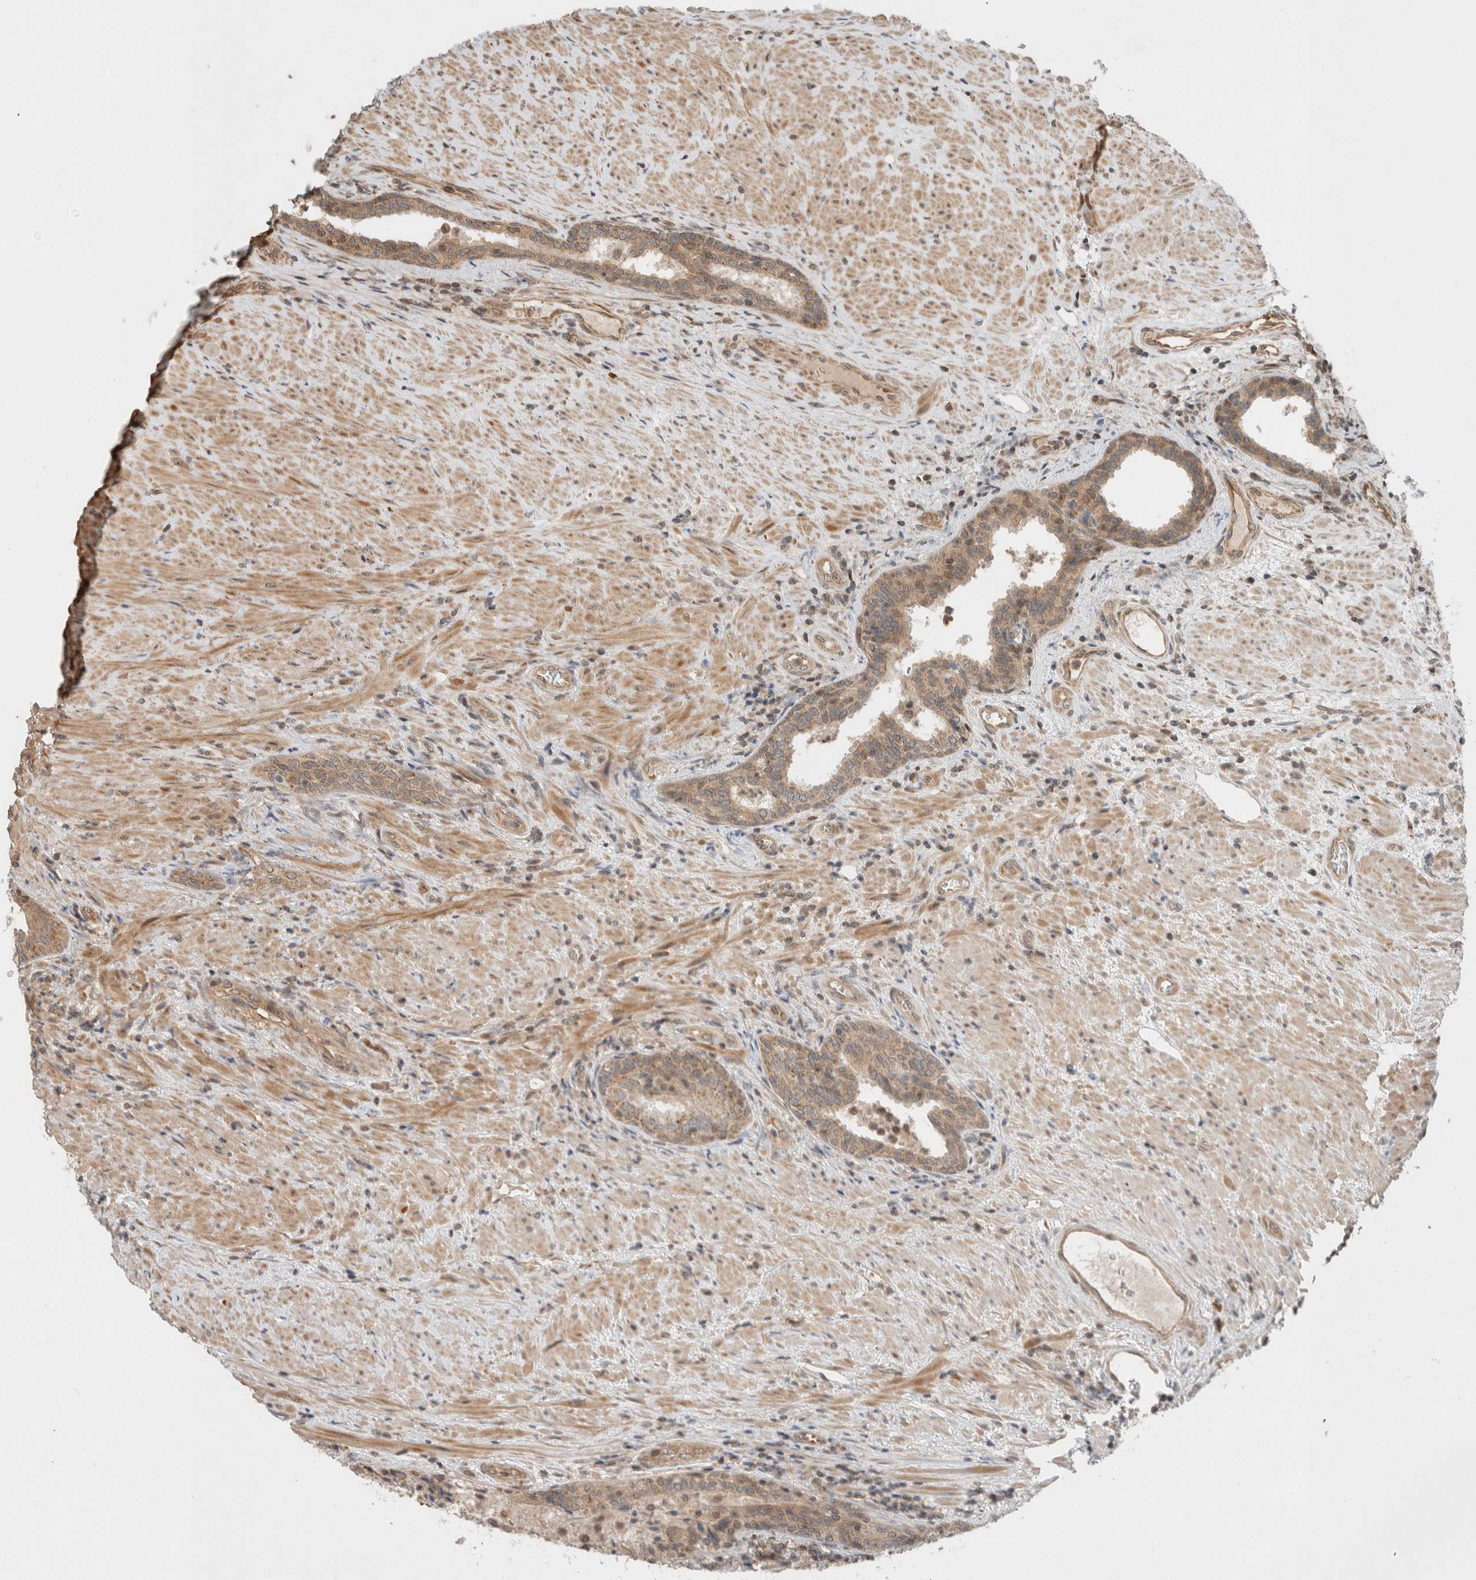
{"staining": {"intensity": "moderate", "quantity": ">75%", "location": "cytoplasmic/membranous"}, "tissue": "prostate", "cell_type": "Glandular cells", "image_type": "normal", "snomed": [{"axis": "morphology", "description": "Normal tissue, NOS"}, {"axis": "topography", "description": "Prostate"}], "caption": "A photomicrograph of human prostate stained for a protein demonstrates moderate cytoplasmic/membranous brown staining in glandular cells. The staining was performed using DAB (3,3'-diaminobenzidine), with brown indicating positive protein expression. Nuclei are stained blue with hematoxylin.", "gene": "CAAP1", "patient": {"sex": "male", "age": 76}}